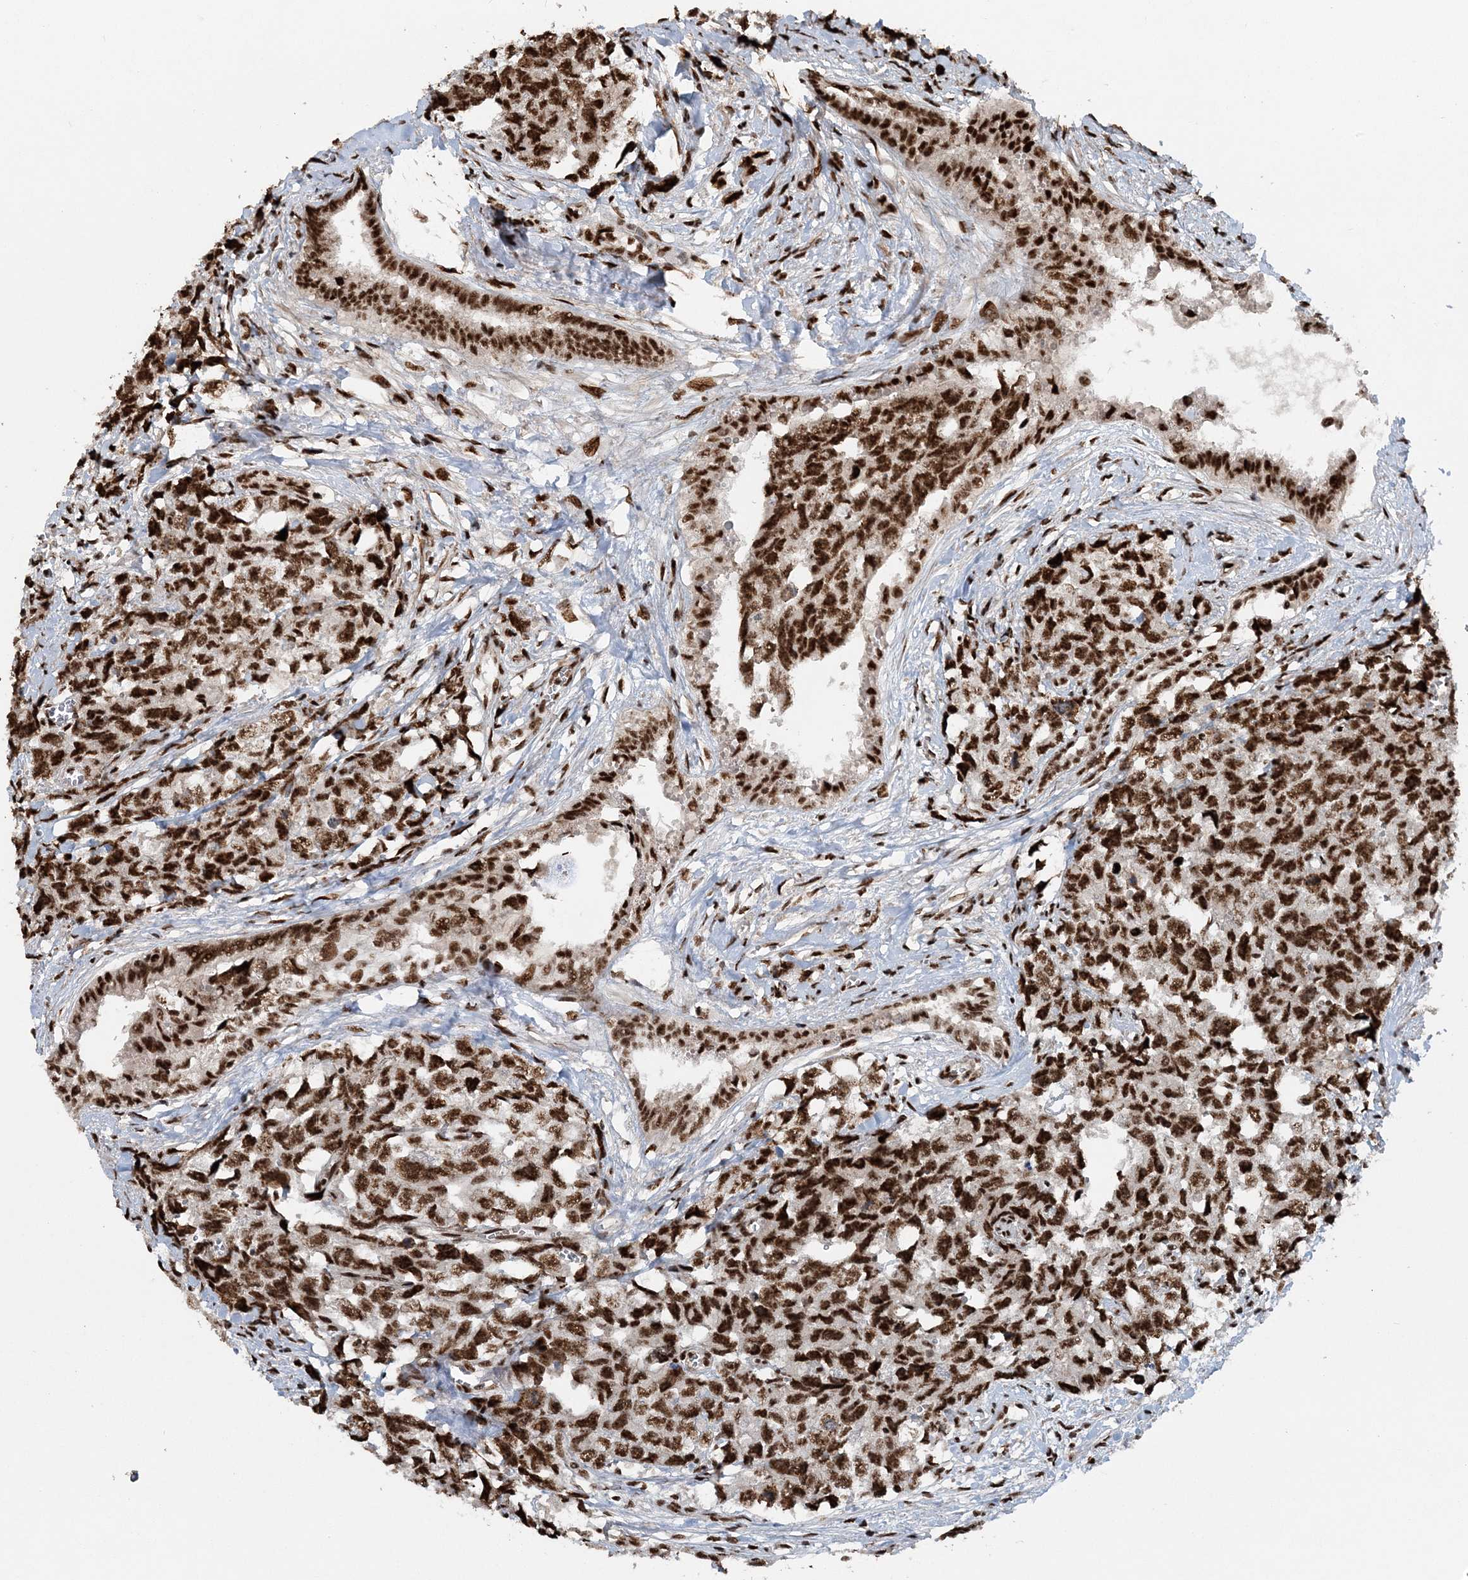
{"staining": {"intensity": "strong", "quantity": ">75%", "location": "nuclear"}, "tissue": "testis cancer", "cell_type": "Tumor cells", "image_type": "cancer", "snomed": [{"axis": "morphology", "description": "Carcinoma, Embryonal, NOS"}, {"axis": "topography", "description": "Testis"}], "caption": "Protein analysis of testis embryonal carcinoma tissue reveals strong nuclear expression in approximately >75% of tumor cells.", "gene": "EXOSC8", "patient": {"sex": "male", "age": 31}}